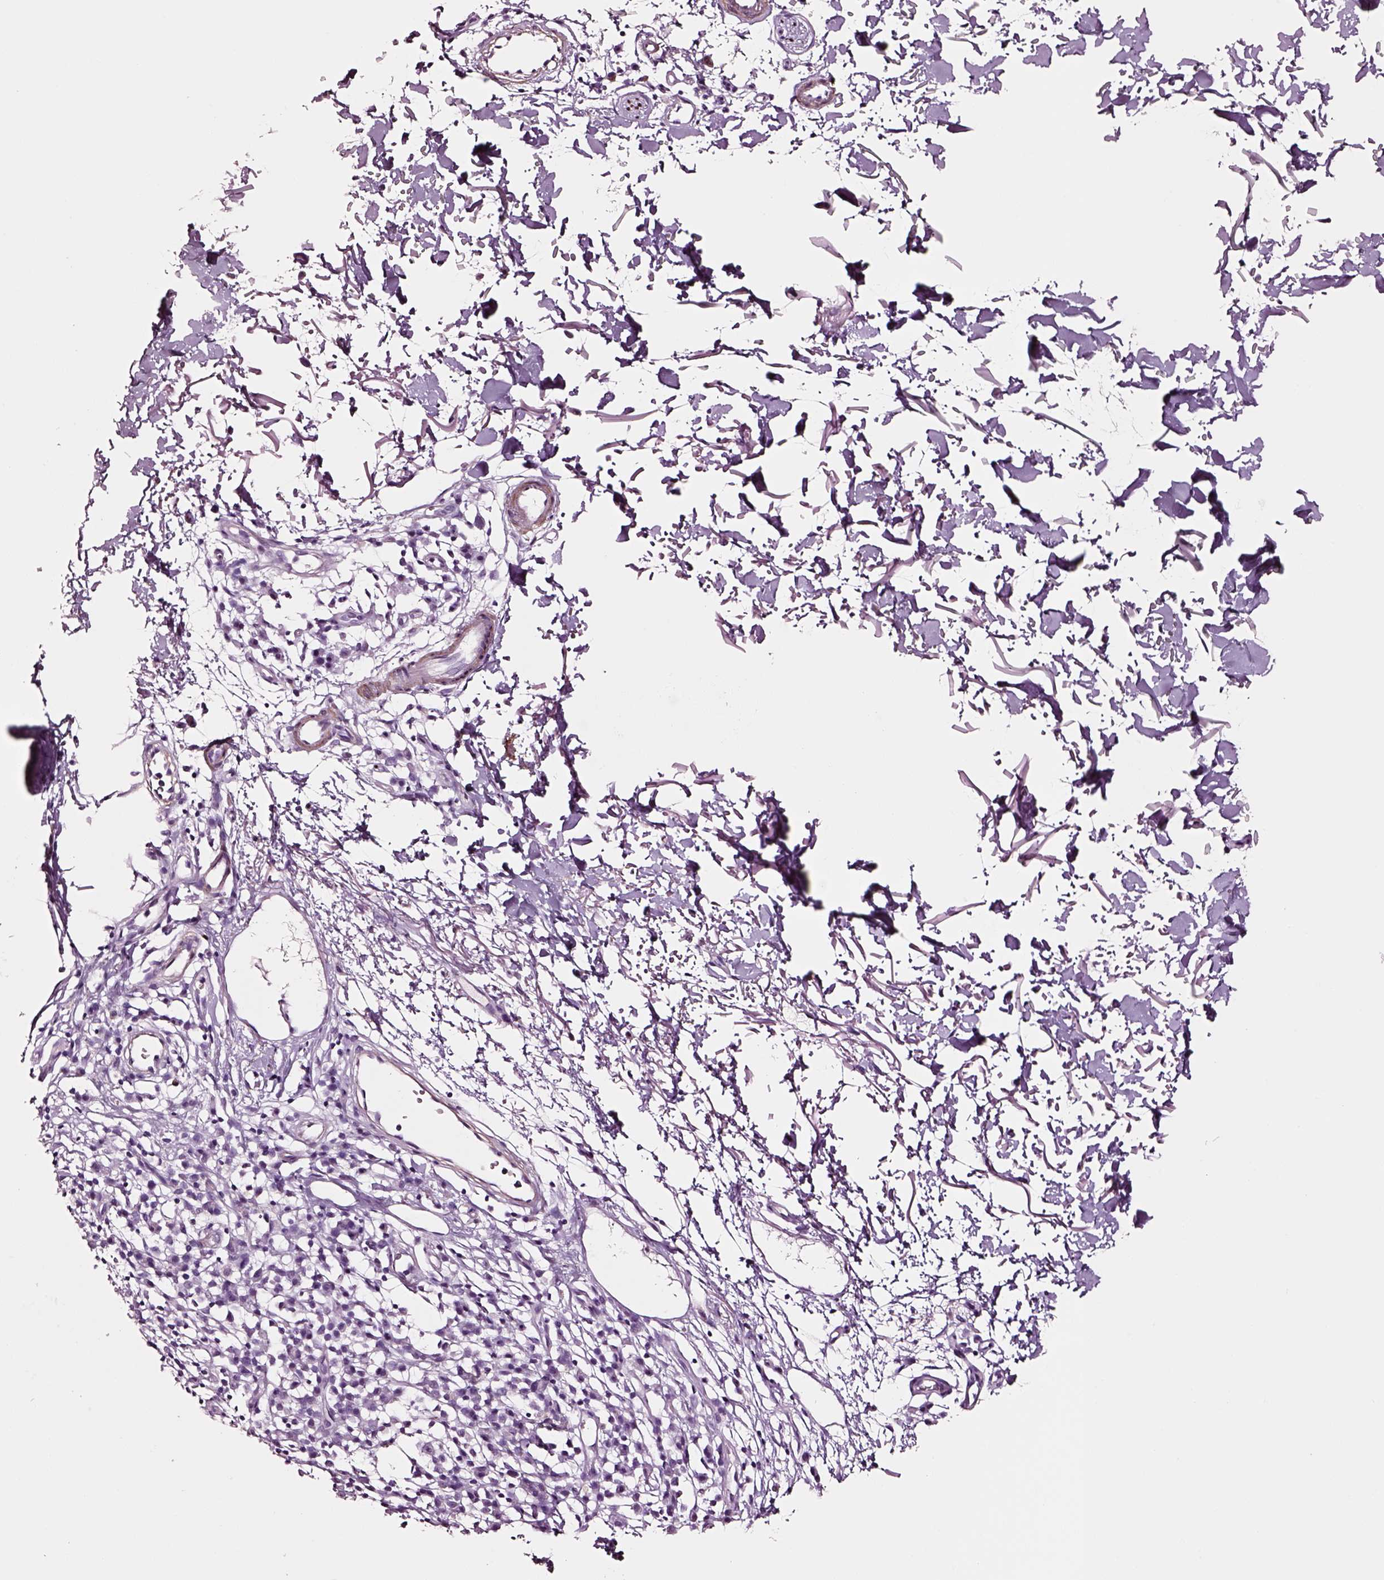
{"staining": {"intensity": "negative", "quantity": "none", "location": "none"}, "tissue": "skin cancer", "cell_type": "Tumor cells", "image_type": "cancer", "snomed": [{"axis": "morphology", "description": "Normal tissue, NOS"}, {"axis": "morphology", "description": "Basal cell carcinoma"}, {"axis": "topography", "description": "Skin"}], "caption": "Immunohistochemistry (IHC) micrograph of basal cell carcinoma (skin) stained for a protein (brown), which demonstrates no staining in tumor cells.", "gene": "SOX10", "patient": {"sex": "male", "age": 68}}